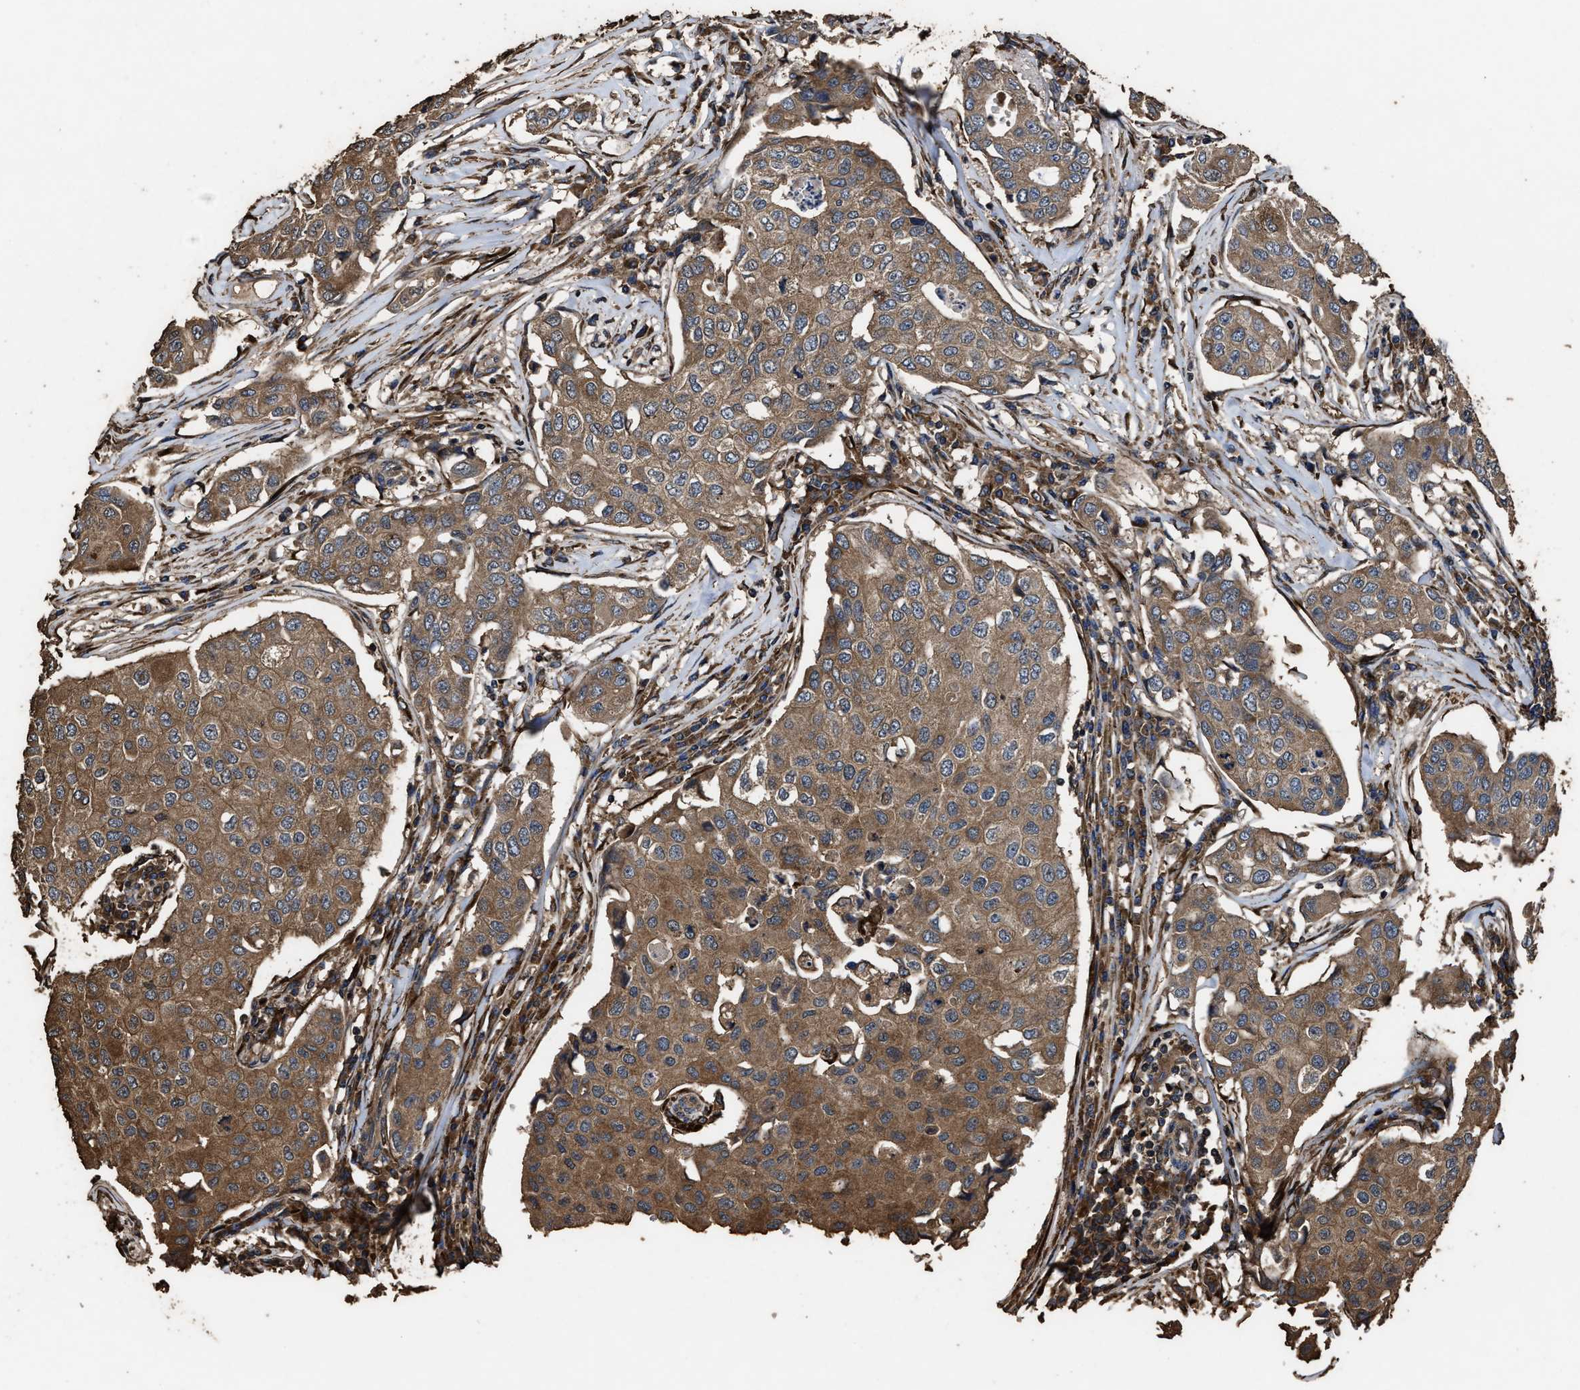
{"staining": {"intensity": "moderate", "quantity": ">75%", "location": "cytoplasmic/membranous"}, "tissue": "breast cancer", "cell_type": "Tumor cells", "image_type": "cancer", "snomed": [{"axis": "morphology", "description": "Duct carcinoma"}, {"axis": "topography", "description": "Breast"}], "caption": "Human breast cancer (infiltrating ductal carcinoma) stained for a protein (brown) shows moderate cytoplasmic/membranous positive staining in about >75% of tumor cells.", "gene": "ZMYND19", "patient": {"sex": "female", "age": 80}}